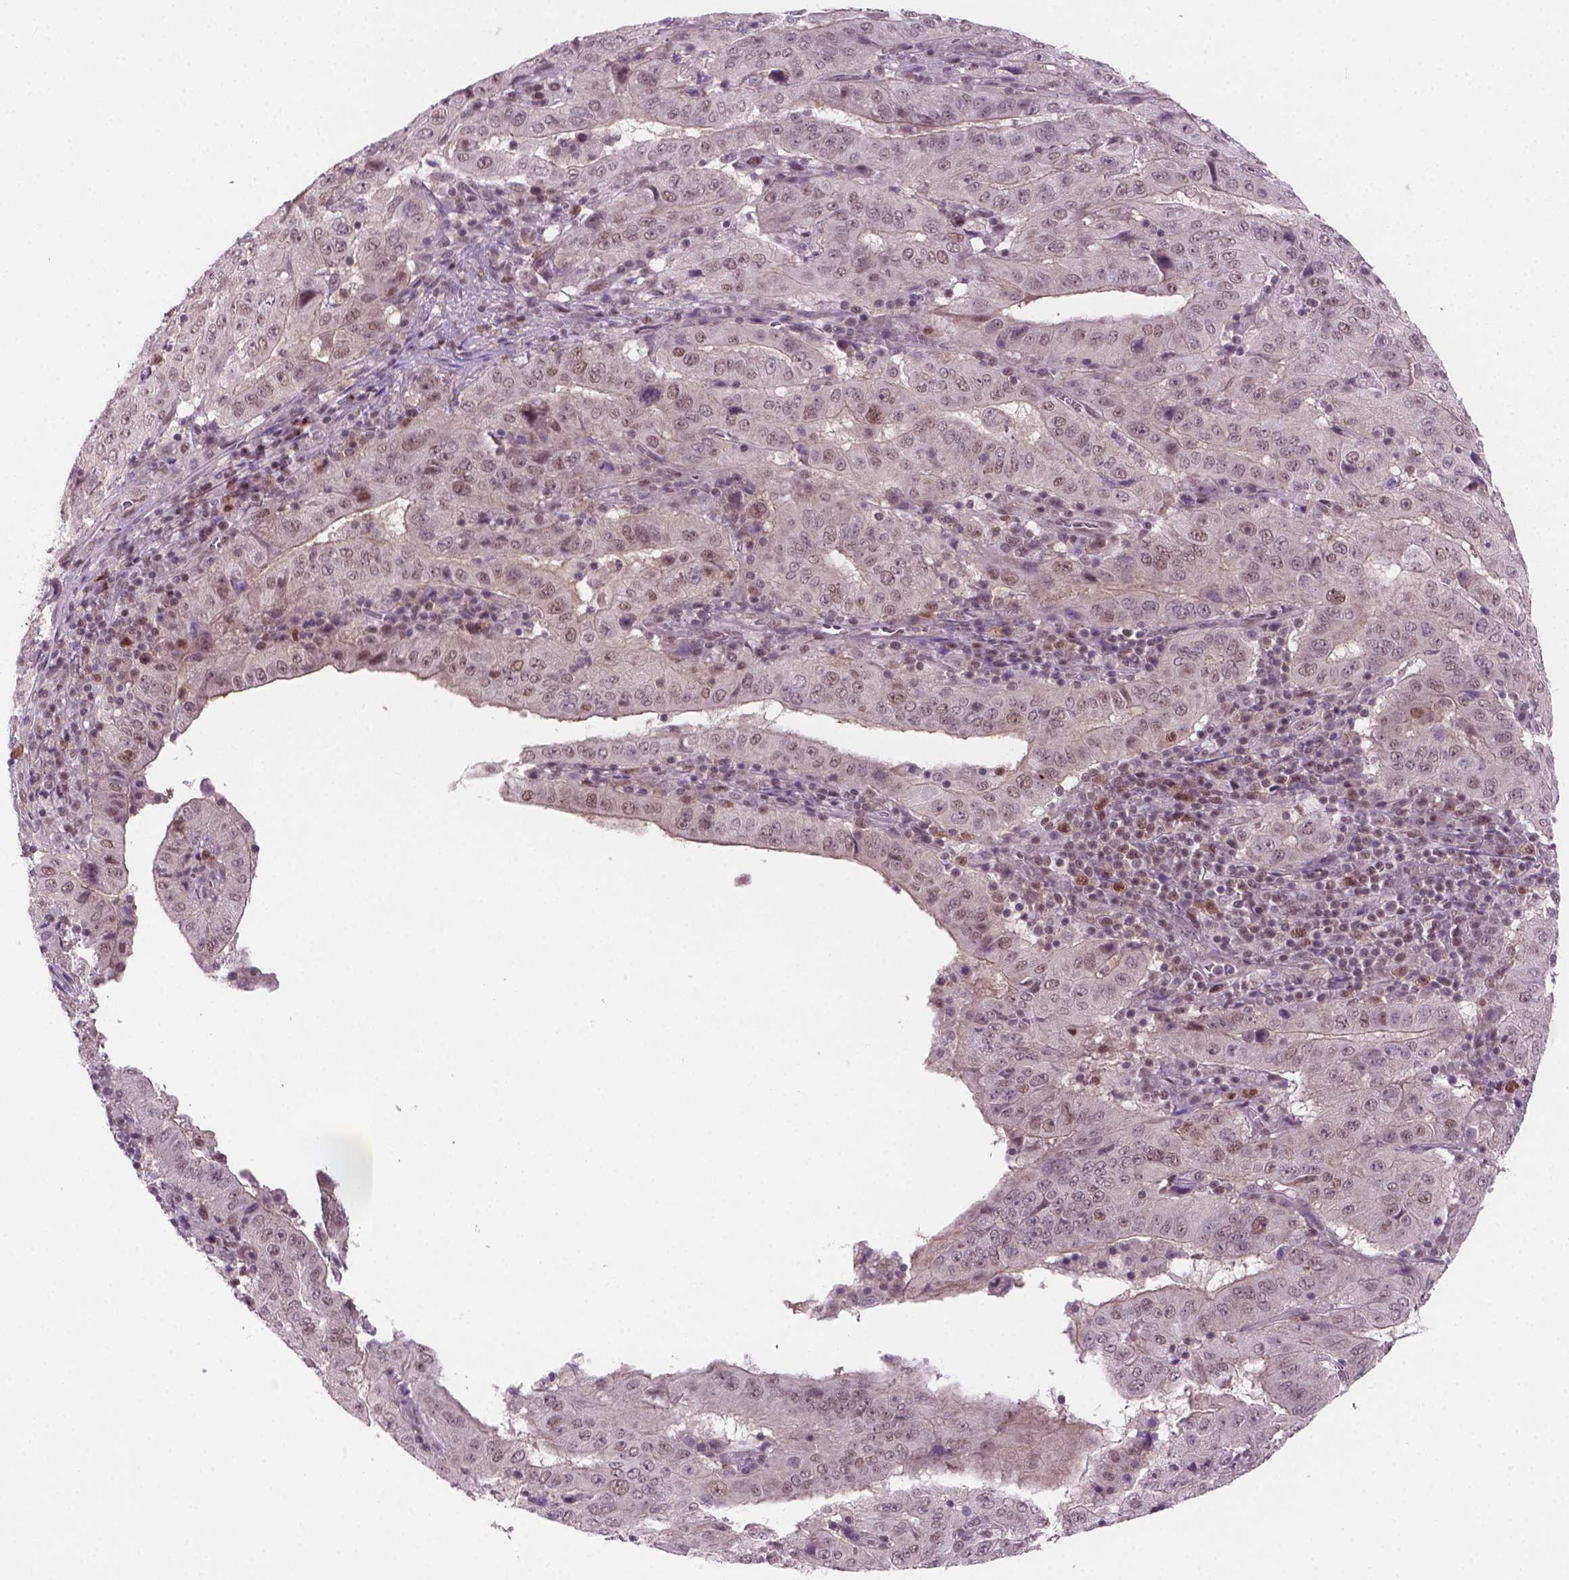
{"staining": {"intensity": "moderate", "quantity": ">75%", "location": "nuclear"}, "tissue": "pancreatic cancer", "cell_type": "Tumor cells", "image_type": "cancer", "snomed": [{"axis": "morphology", "description": "Adenocarcinoma, NOS"}, {"axis": "topography", "description": "Pancreas"}], "caption": "Adenocarcinoma (pancreatic) stained with a protein marker exhibits moderate staining in tumor cells.", "gene": "PHAX", "patient": {"sex": "male", "age": 63}}